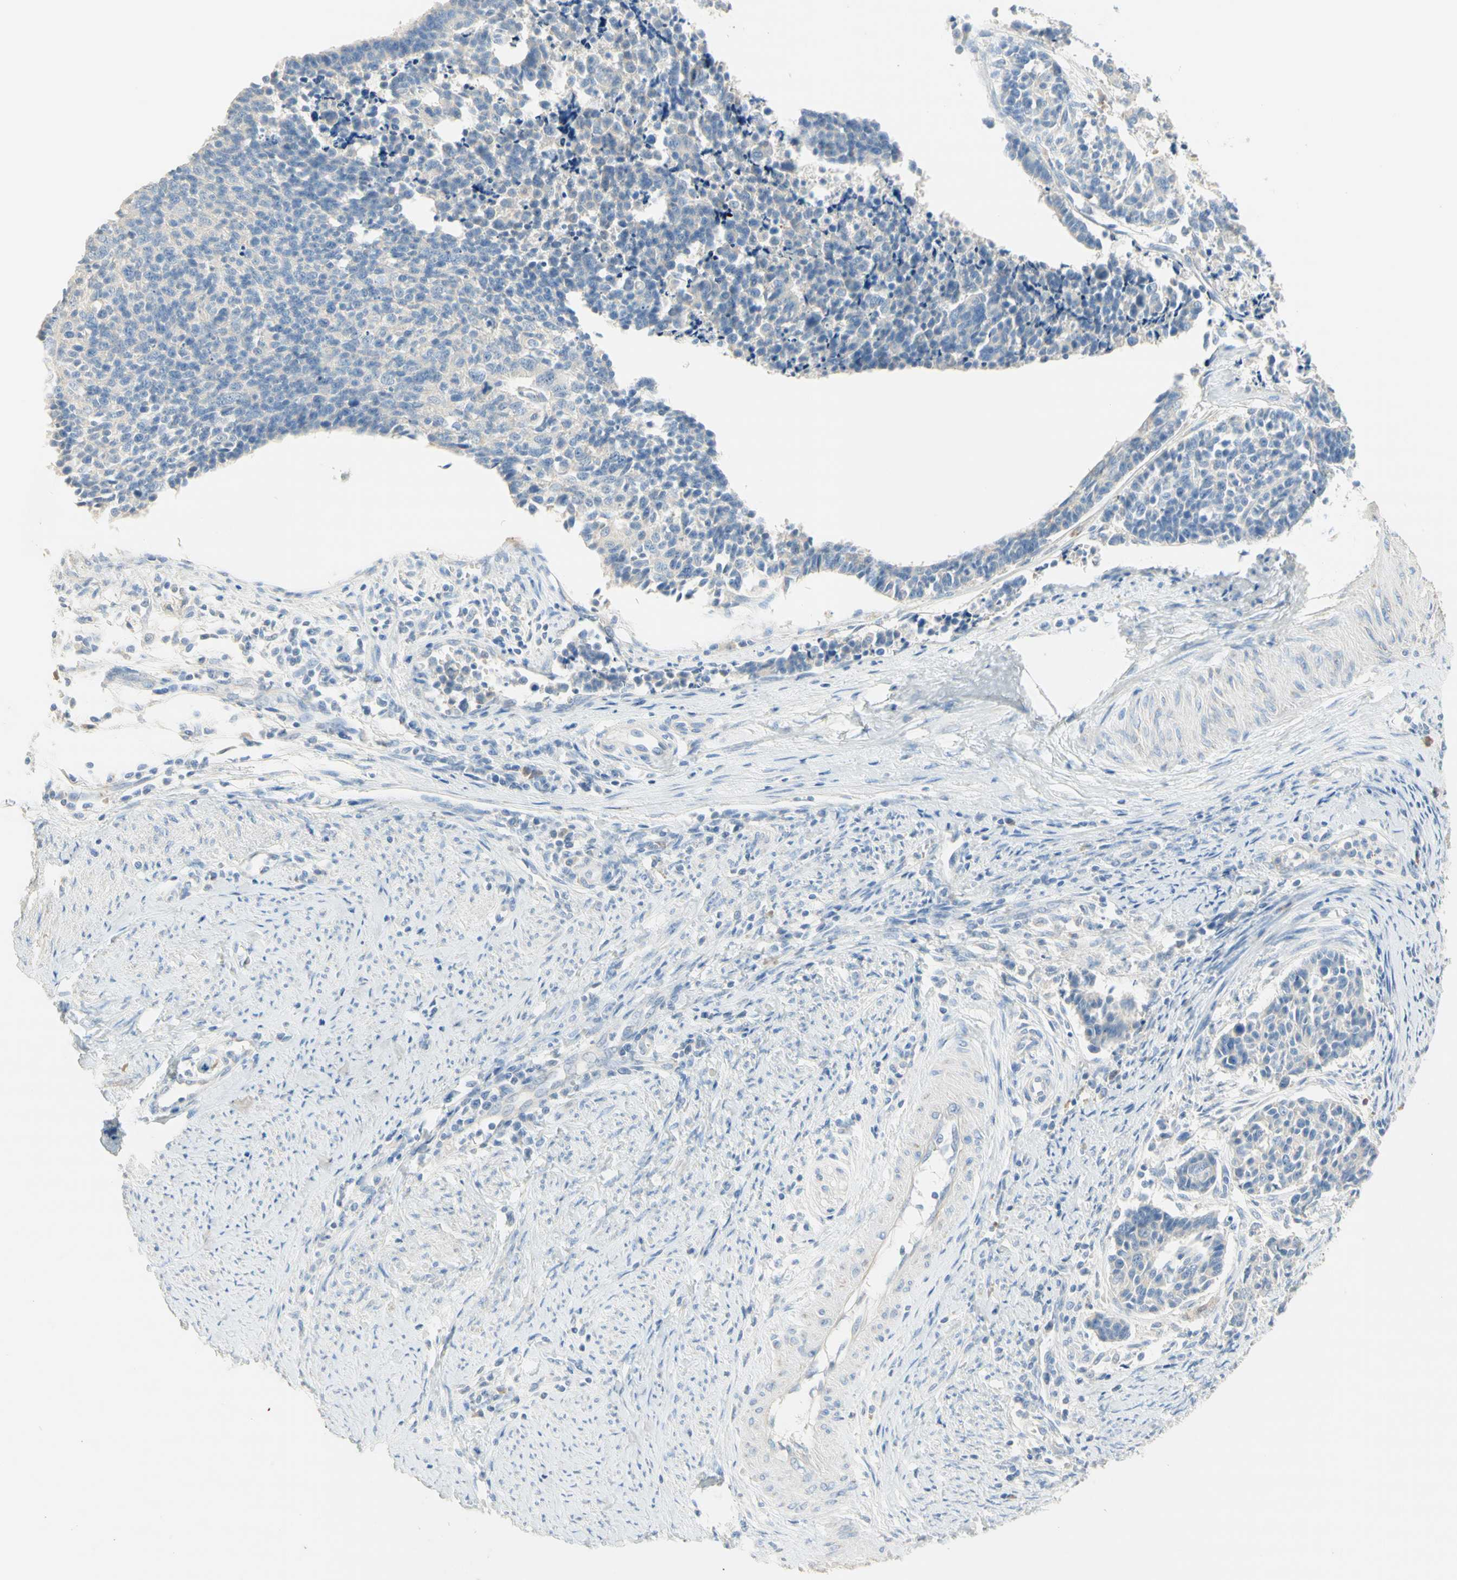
{"staining": {"intensity": "weak", "quantity": "25%-75%", "location": "cytoplasmic/membranous"}, "tissue": "cervical cancer", "cell_type": "Tumor cells", "image_type": "cancer", "snomed": [{"axis": "morphology", "description": "Normal tissue, NOS"}, {"axis": "morphology", "description": "Squamous cell carcinoma, NOS"}, {"axis": "topography", "description": "Cervix"}], "caption": "Protein staining by immunohistochemistry reveals weak cytoplasmic/membranous staining in approximately 25%-75% of tumor cells in cervical cancer. The protein of interest is shown in brown color, while the nuclei are stained blue.", "gene": "NECTIN4", "patient": {"sex": "female", "age": 35}}